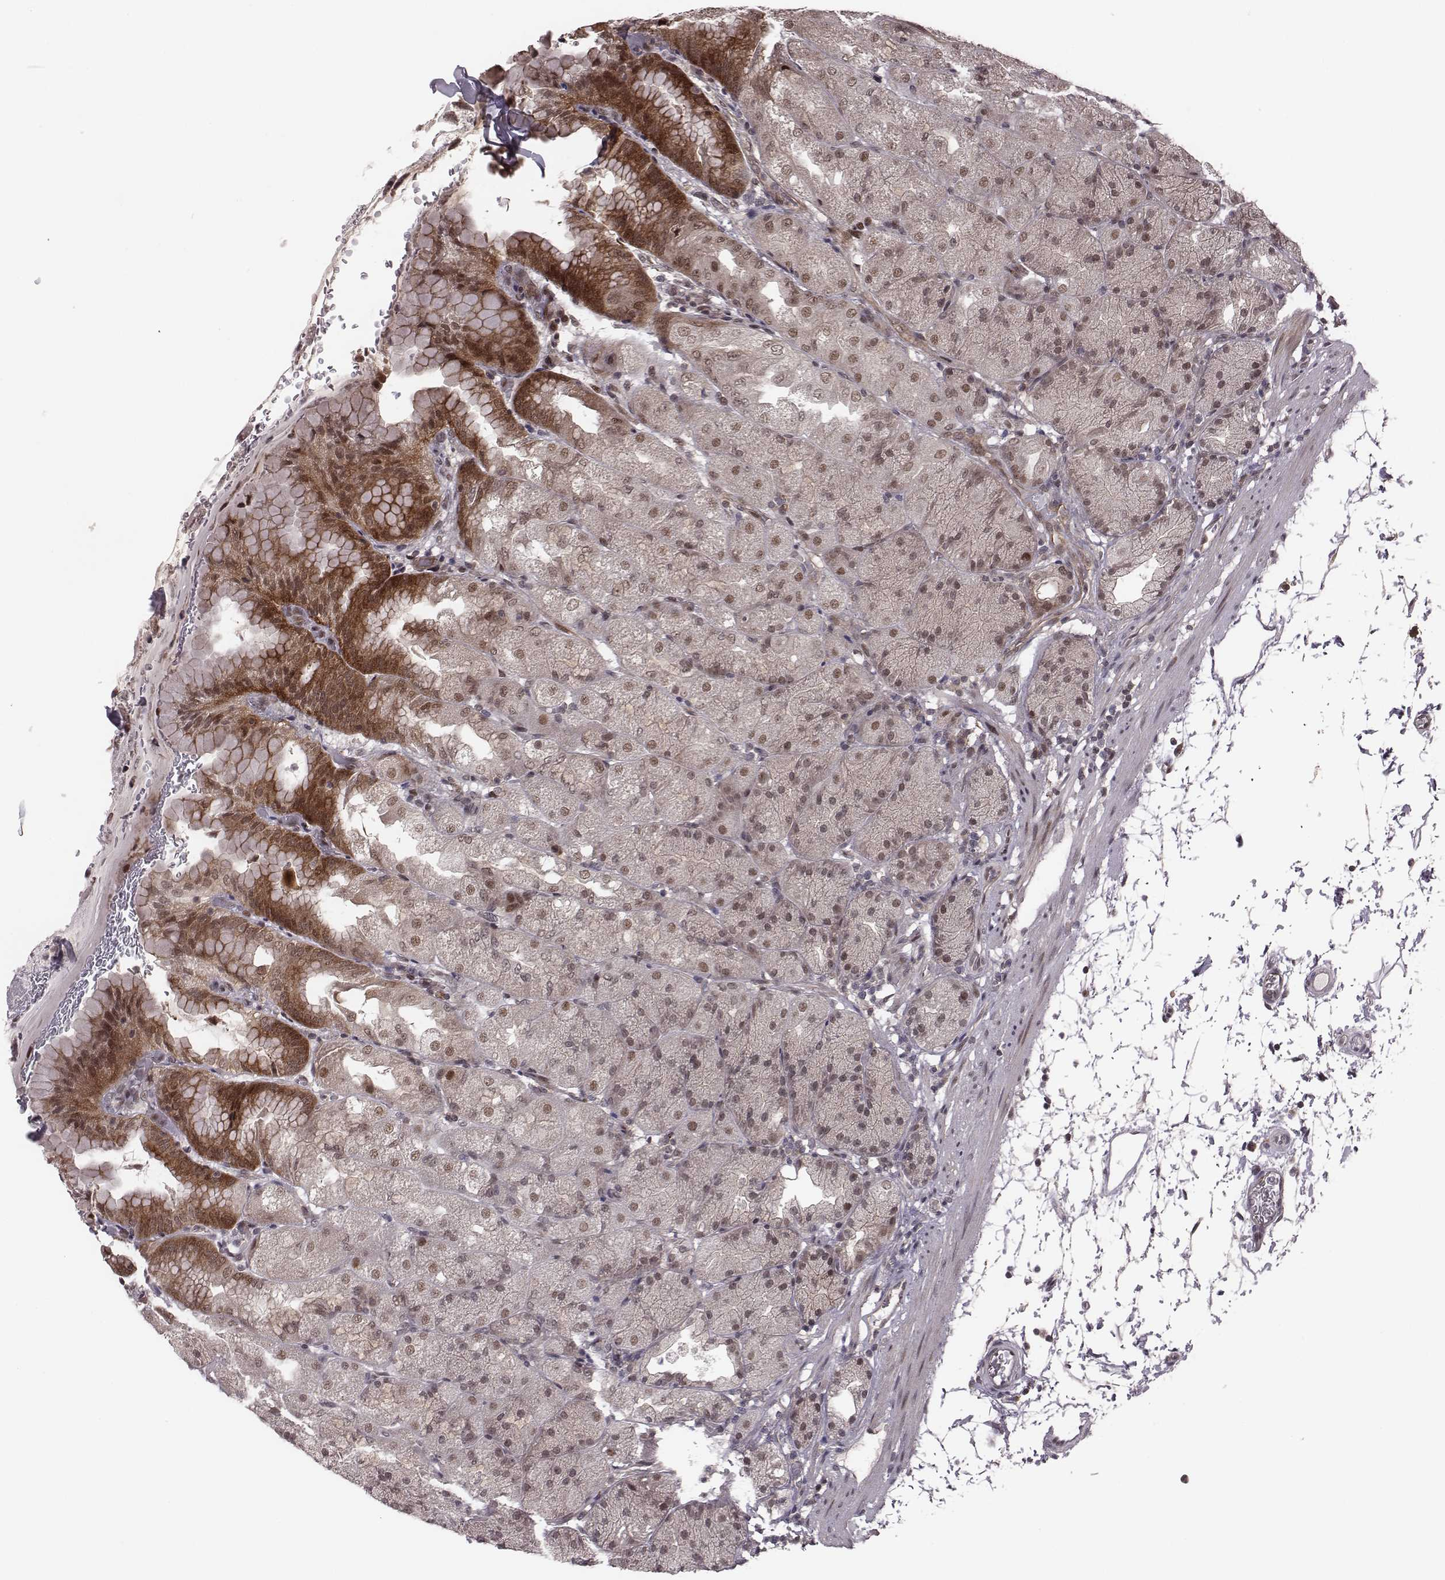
{"staining": {"intensity": "moderate", "quantity": "<25%", "location": "cytoplasmic/membranous,nuclear"}, "tissue": "stomach", "cell_type": "Glandular cells", "image_type": "normal", "snomed": [{"axis": "morphology", "description": "Normal tissue, NOS"}, {"axis": "topography", "description": "Stomach, upper"}, {"axis": "topography", "description": "Stomach"}, {"axis": "topography", "description": "Stomach, lower"}], "caption": "IHC of benign human stomach demonstrates low levels of moderate cytoplasmic/membranous,nuclear positivity in about <25% of glandular cells.", "gene": "RPL3", "patient": {"sex": "male", "age": 62}}